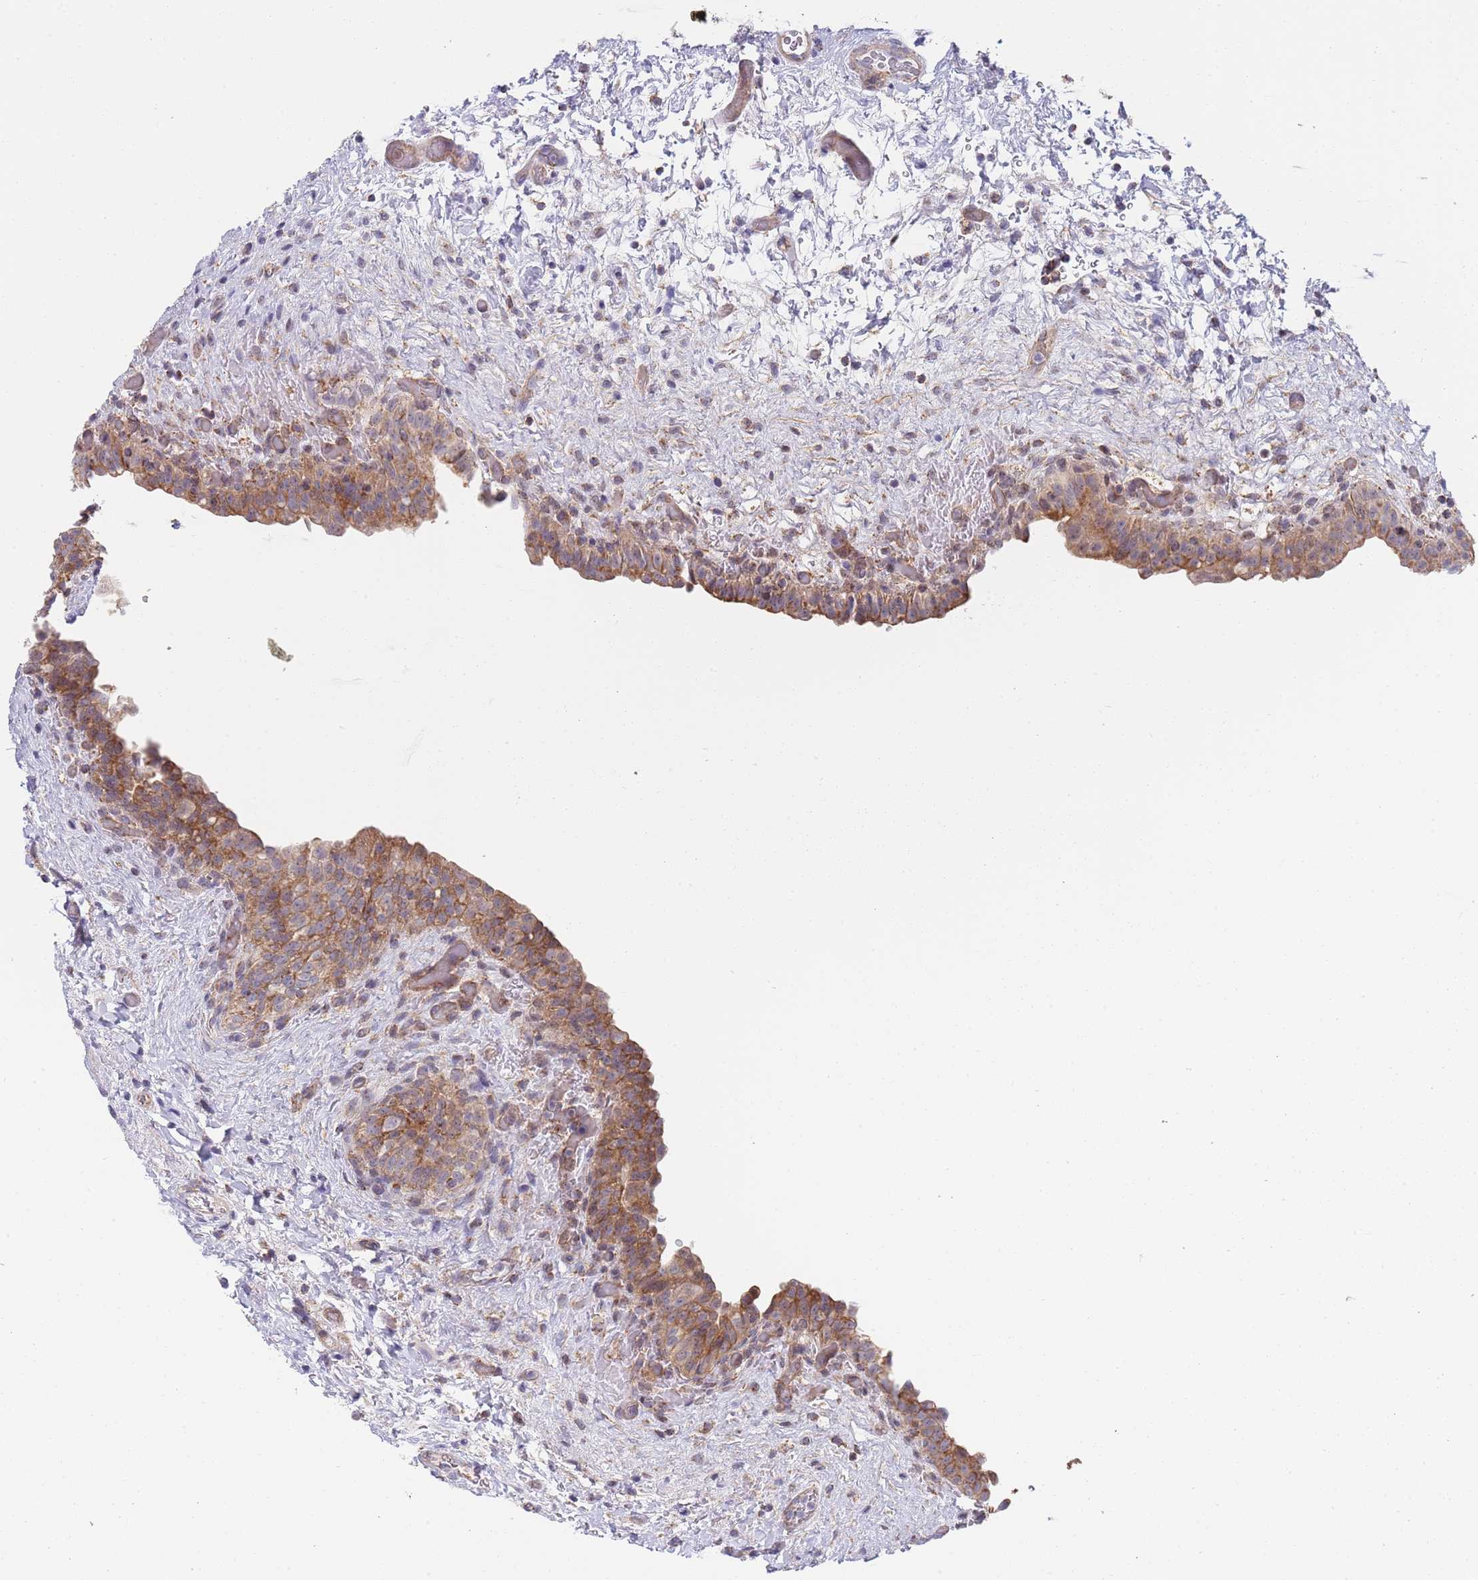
{"staining": {"intensity": "moderate", "quantity": ">75%", "location": "cytoplasmic/membranous"}, "tissue": "urinary bladder", "cell_type": "Urothelial cells", "image_type": "normal", "snomed": [{"axis": "morphology", "description": "Normal tissue, NOS"}, {"axis": "topography", "description": "Urinary bladder"}], "caption": "Immunohistochemistry staining of normal urinary bladder, which displays medium levels of moderate cytoplasmic/membranous positivity in approximately >75% of urothelial cells indicating moderate cytoplasmic/membranous protein positivity. The staining was performed using DAB (3,3'-diaminobenzidine) (brown) for protein detection and nuclei were counterstained in hematoxylin (blue).", "gene": "PWWP3A", "patient": {"sex": "male", "age": 69}}